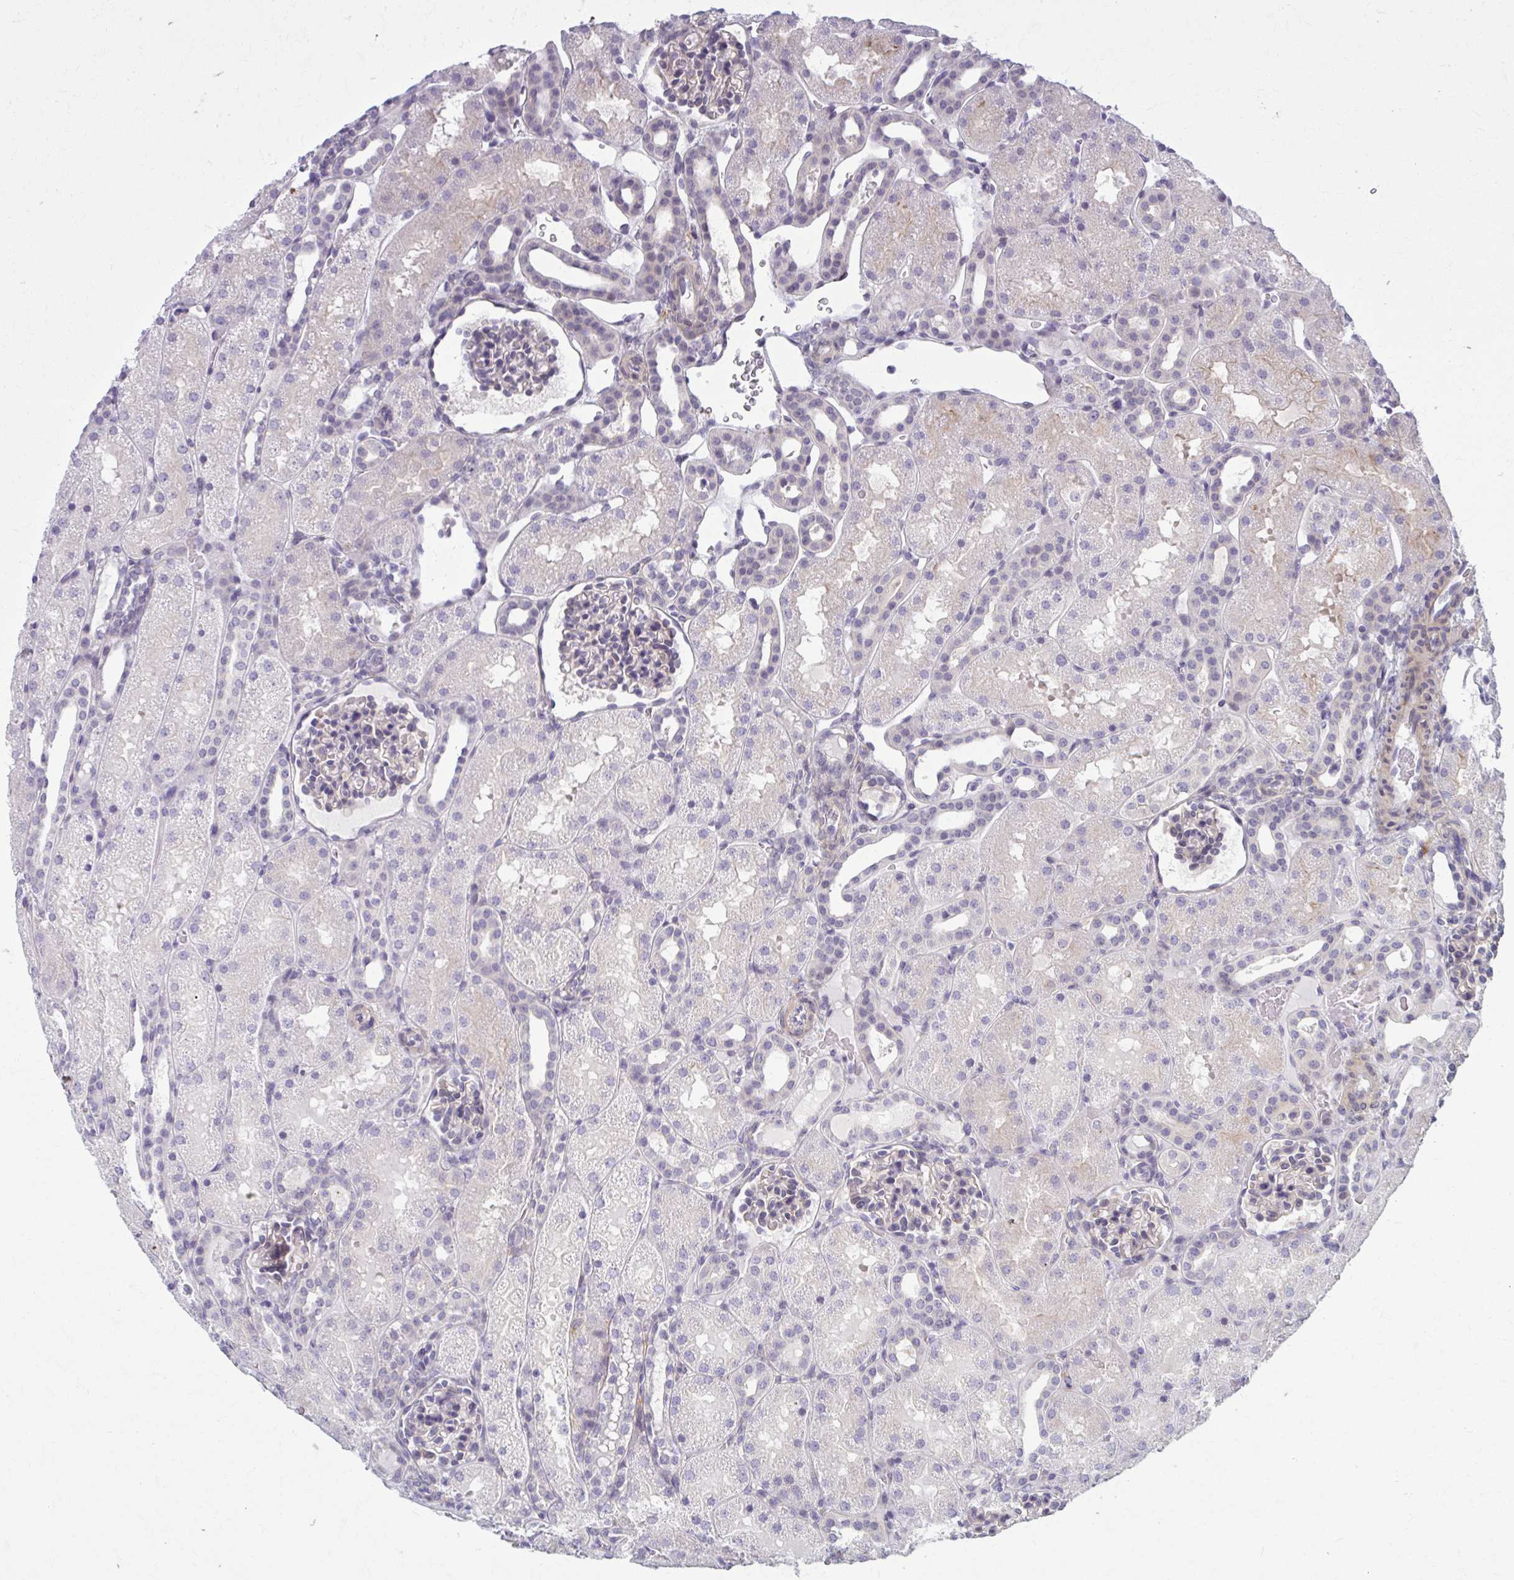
{"staining": {"intensity": "moderate", "quantity": "<25%", "location": "cytoplasmic/membranous"}, "tissue": "kidney", "cell_type": "Cells in glomeruli", "image_type": "normal", "snomed": [{"axis": "morphology", "description": "Normal tissue, NOS"}, {"axis": "topography", "description": "Kidney"}], "caption": "A low amount of moderate cytoplasmic/membranous expression is present in approximately <25% of cells in glomeruli in benign kidney.", "gene": "NUMBL", "patient": {"sex": "male", "age": 2}}